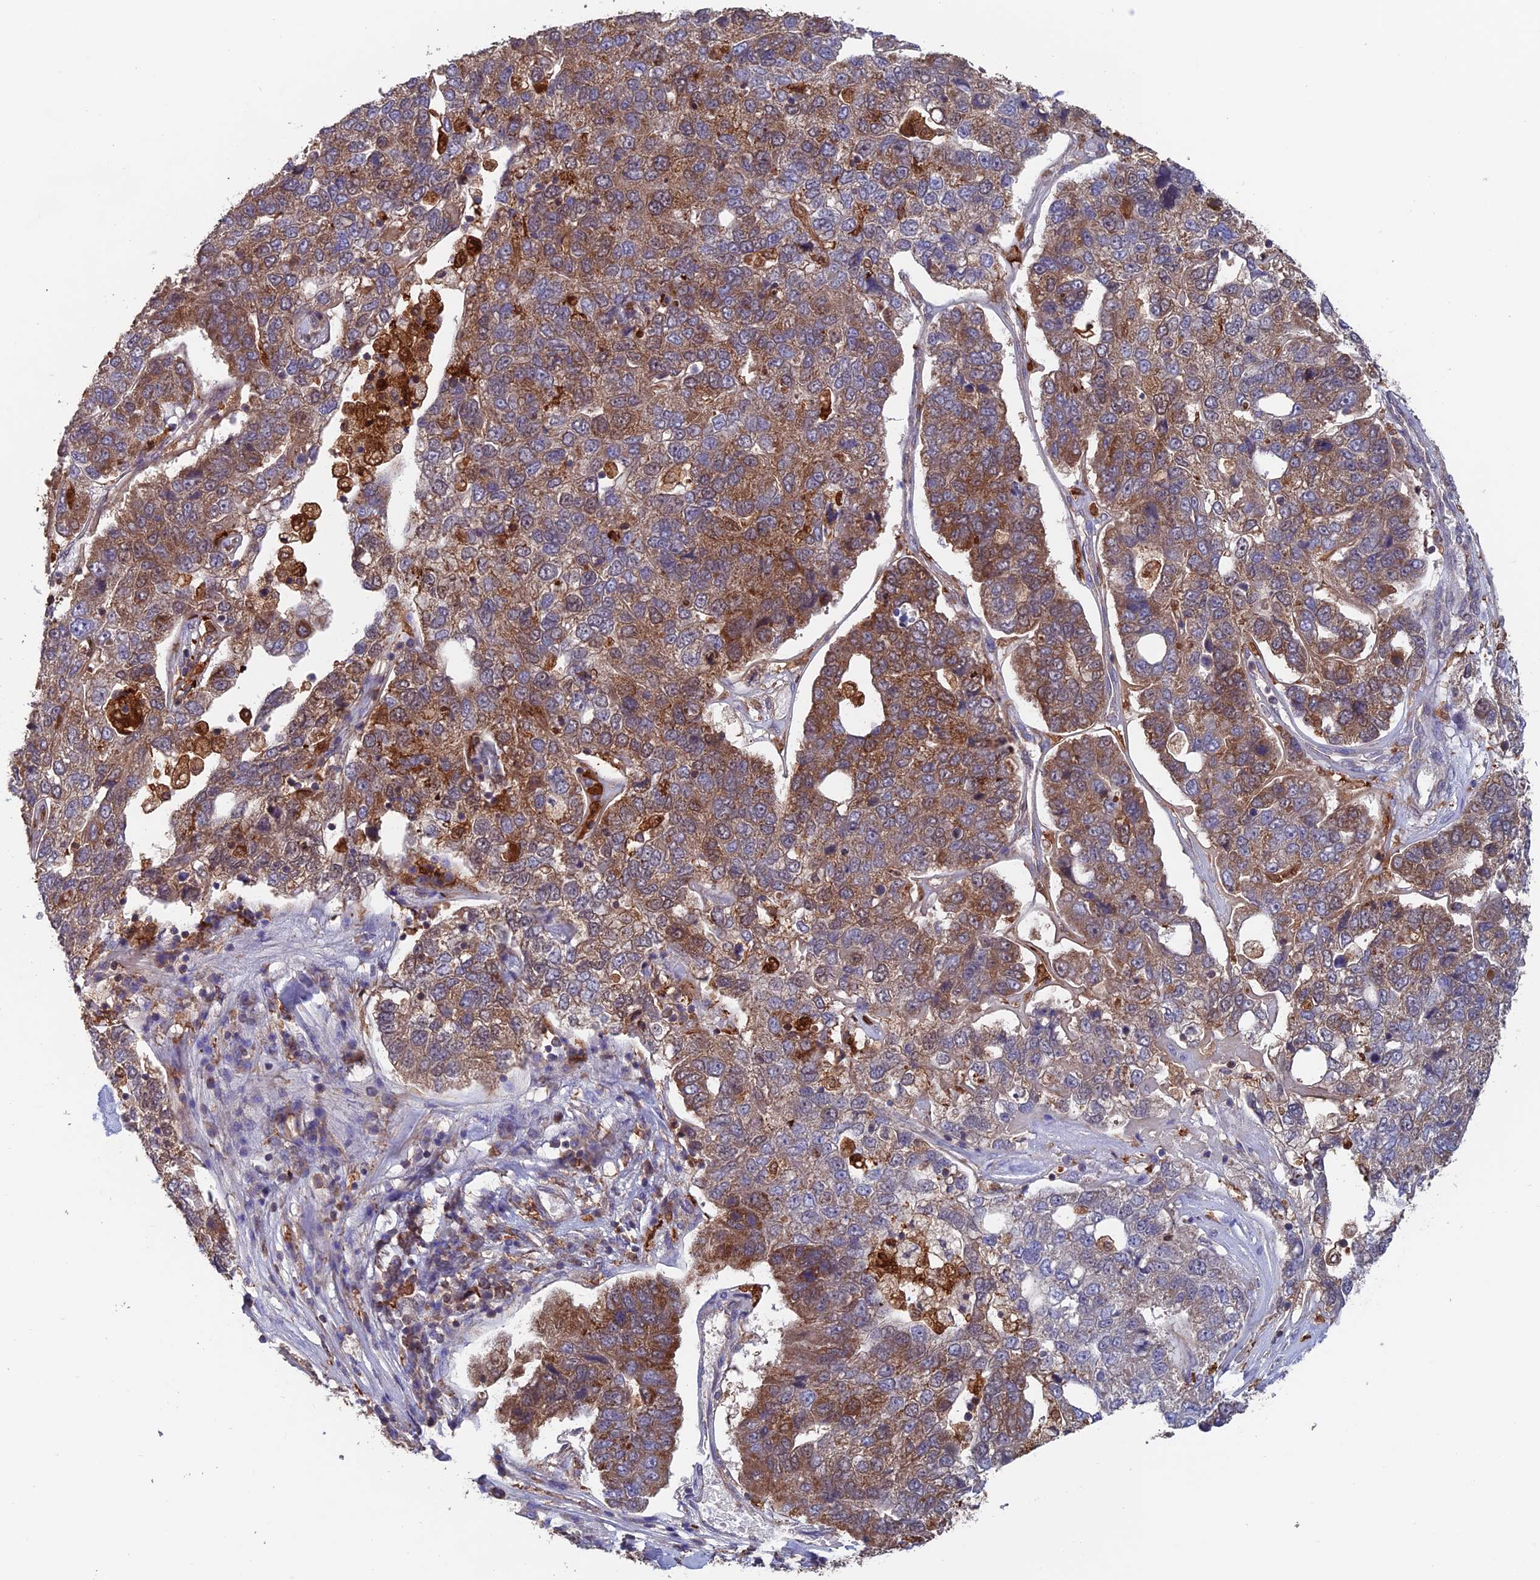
{"staining": {"intensity": "moderate", "quantity": "25%-75%", "location": "cytoplasmic/membranous"}, "tissue": "pancreatic cancer", "cell_type": "Tumor cells", "image_type": "cancer", "snomed": [{"axis": "morphology", "description": "Adenocarcinoma, NOS"}, {"axis": "topography", "description": "Pancreas"}], "caption": "The histopathology image shows a brown stain indicating the presence of a protein in the cytoplasmic/membranous of tumor cells in adenocarcinoma (pancreatic).", "gene": "DTYMK", "patient": {"sex": "female", "age": 61}}